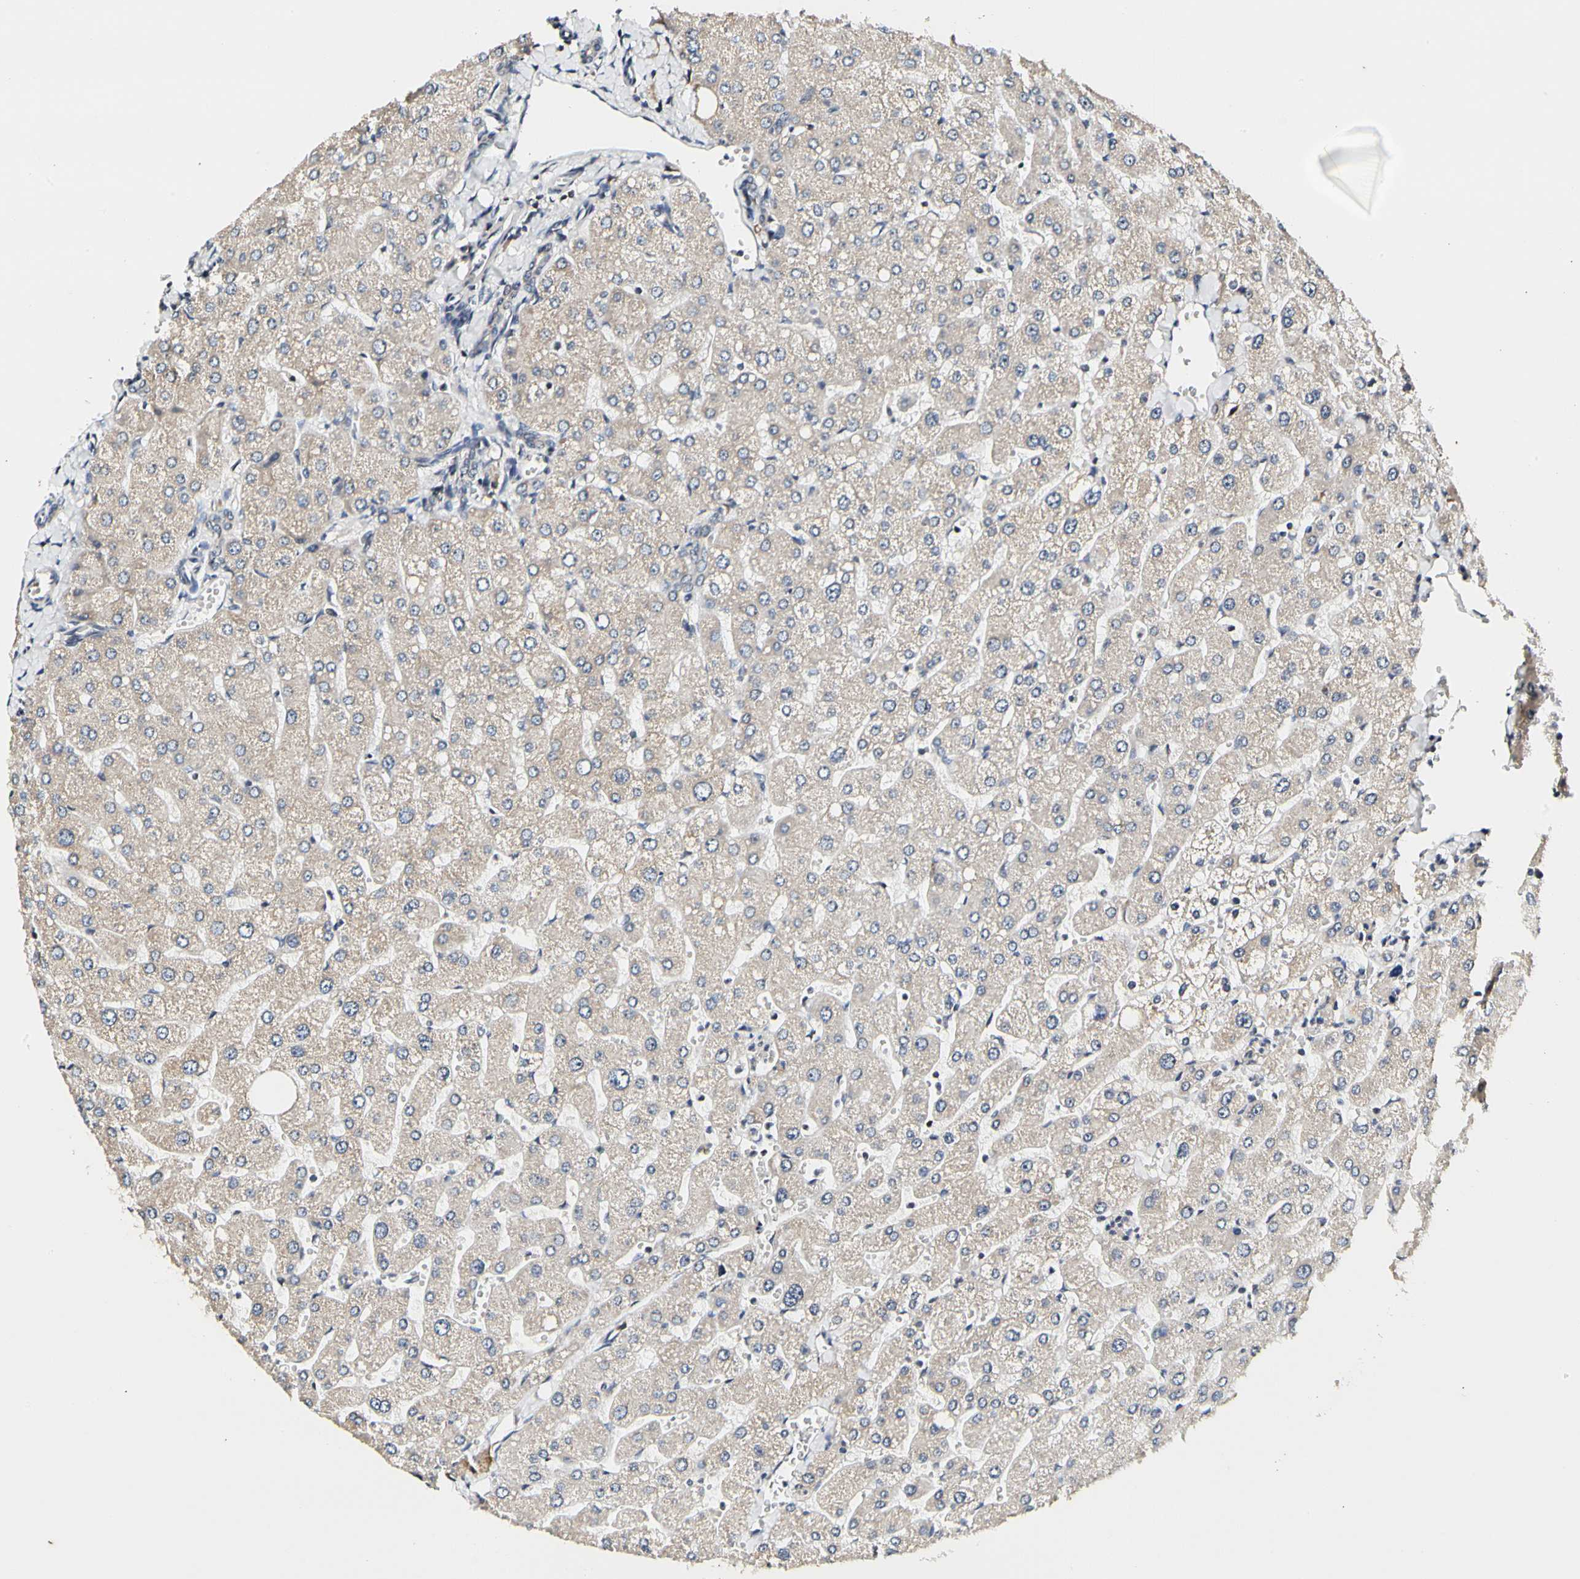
{"staining": {"intensity": "negative", "quantity": "none", "location": "none"}, "tissue": "liver", "cell_type": "Cholangiocytes", "image_type": "normal", "snomed": [{"axis": "morphology", "description": "Normal tissue, NOS"}, {"axis": "topography", "description": "Liver"}], "caption": "High power microscopy photomicrograph of an immunohistochemistry (IHC) image of normal liver, revealing no significant expression in cholangiocytes. (Brightfield microscopy of DAB immunohistochemistry (IHC) at high magnification).", "gene": "SOX30", "patient": {"sex": "male", "age": 55}}